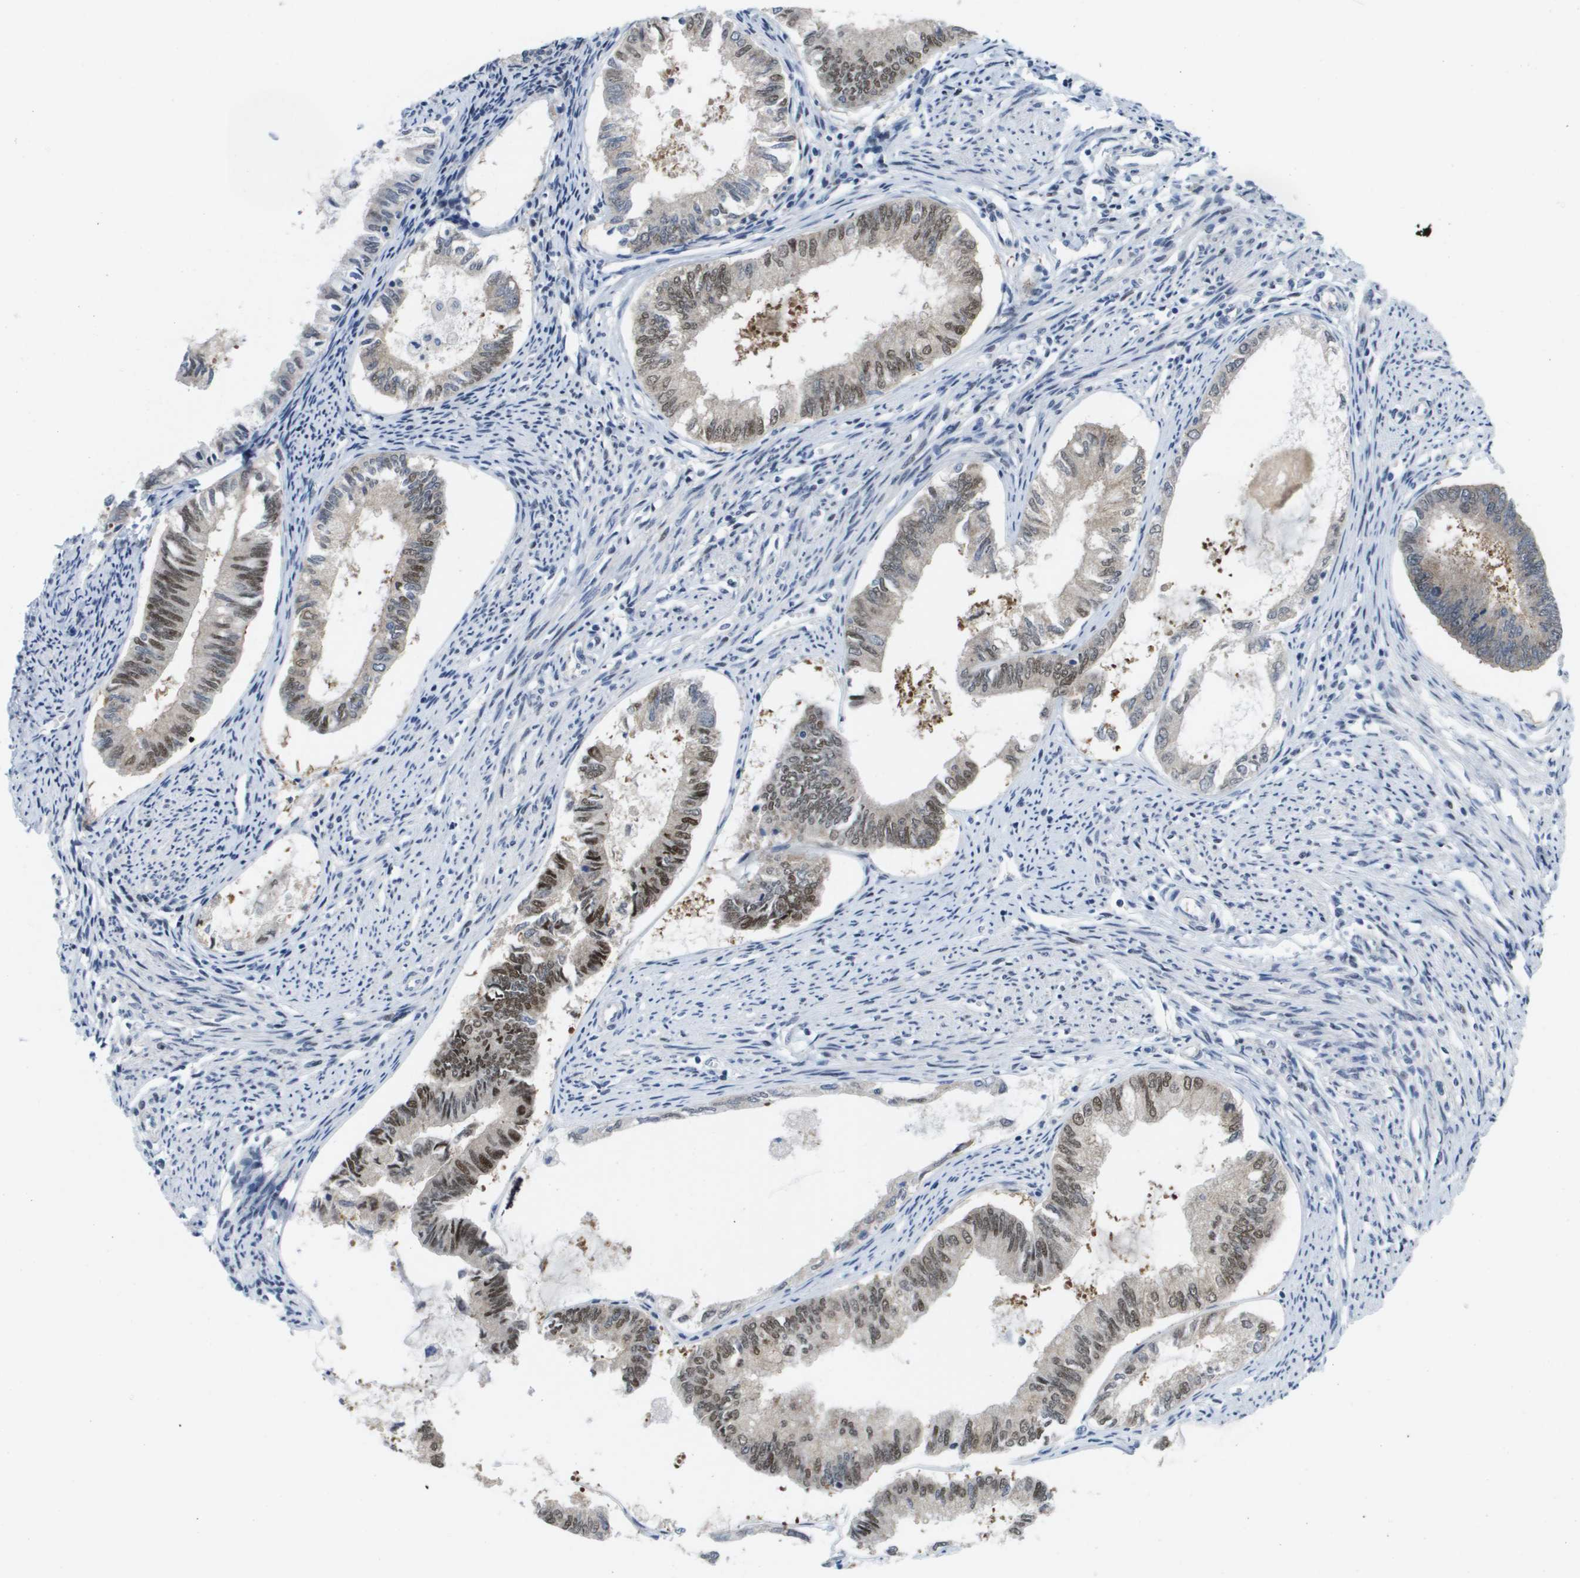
{"staining": {"intensity": "moderate", "quantity": "25%-75%", "location": "nuclear"}, "tissue": "endometrial cancer", "cell_type": "Tumor cells", "image_type": "cancer", "snomed": [{"axis": "morphology", "description": "Adenocarcinoma, NOS"}, {"axis": "topography", "description": "Endometrium"}], "caption": "This is an image of IHC staining of endometrial cancer, which shows moderate expression in the nuclear of tumor cells.", "gene": "FKBP4", "patient": {"sex": "female", "age": 86}}